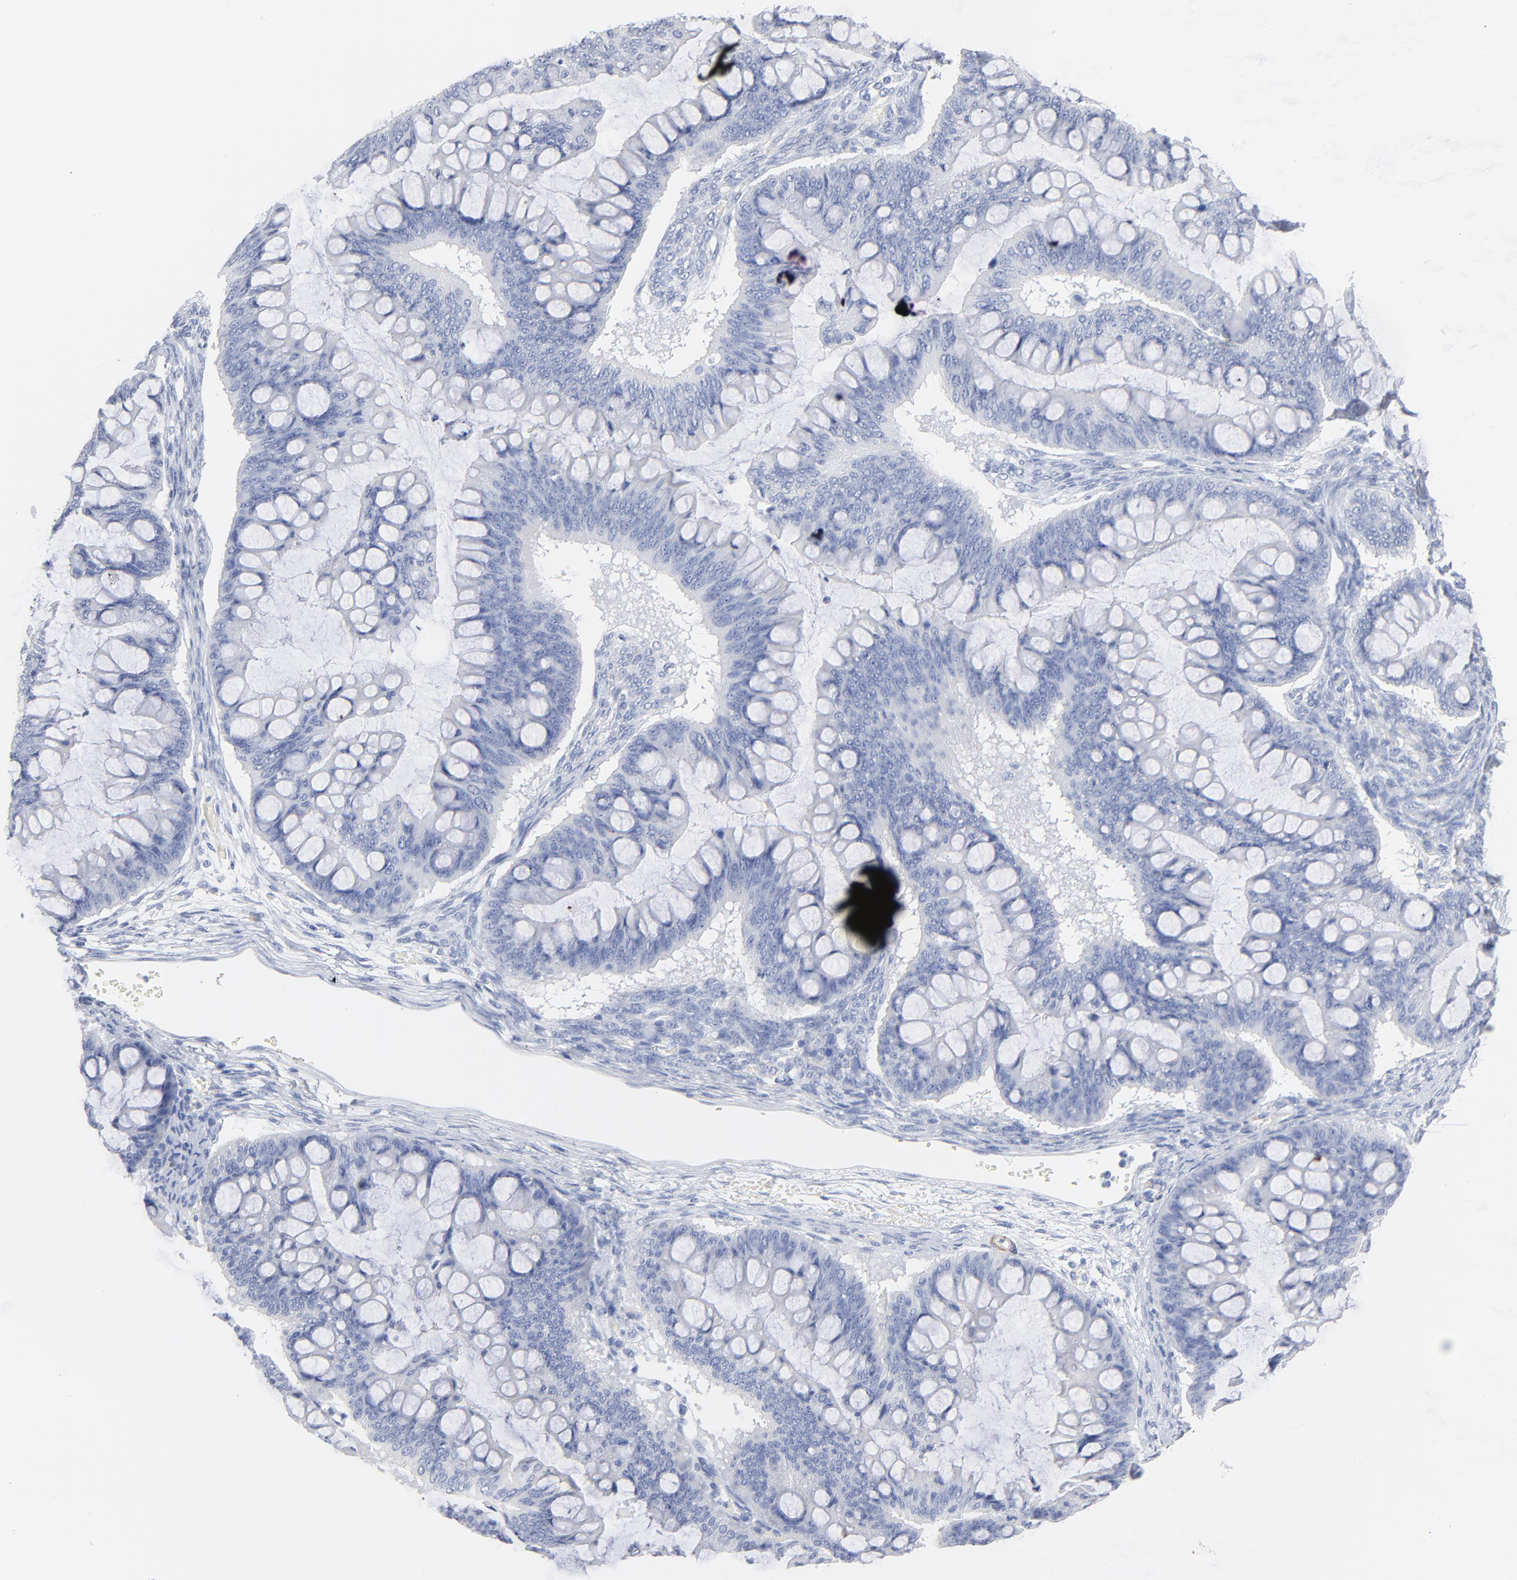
{"staining": {"intensity": "negative", "quantity": "none", "location": "none"}, "tissue": "ovarian cancer", "cell_type": "Tumor cells", "image_type": "cancer", "snomed": [{"axis": "morphology", "description": "Cystadenocarcinoma, mucinous, NOS"}, {"axis": "topography", "description": "Ovary"}], "caption": "Immunohistochemistry (IHC) photomicrograph of neoplastic tissue: ovarian cancer stained with DAB shows no significant protein expression in tumor cells.", "gene": "AGTR1", "patient": {"sex": "female", "age": 73}}